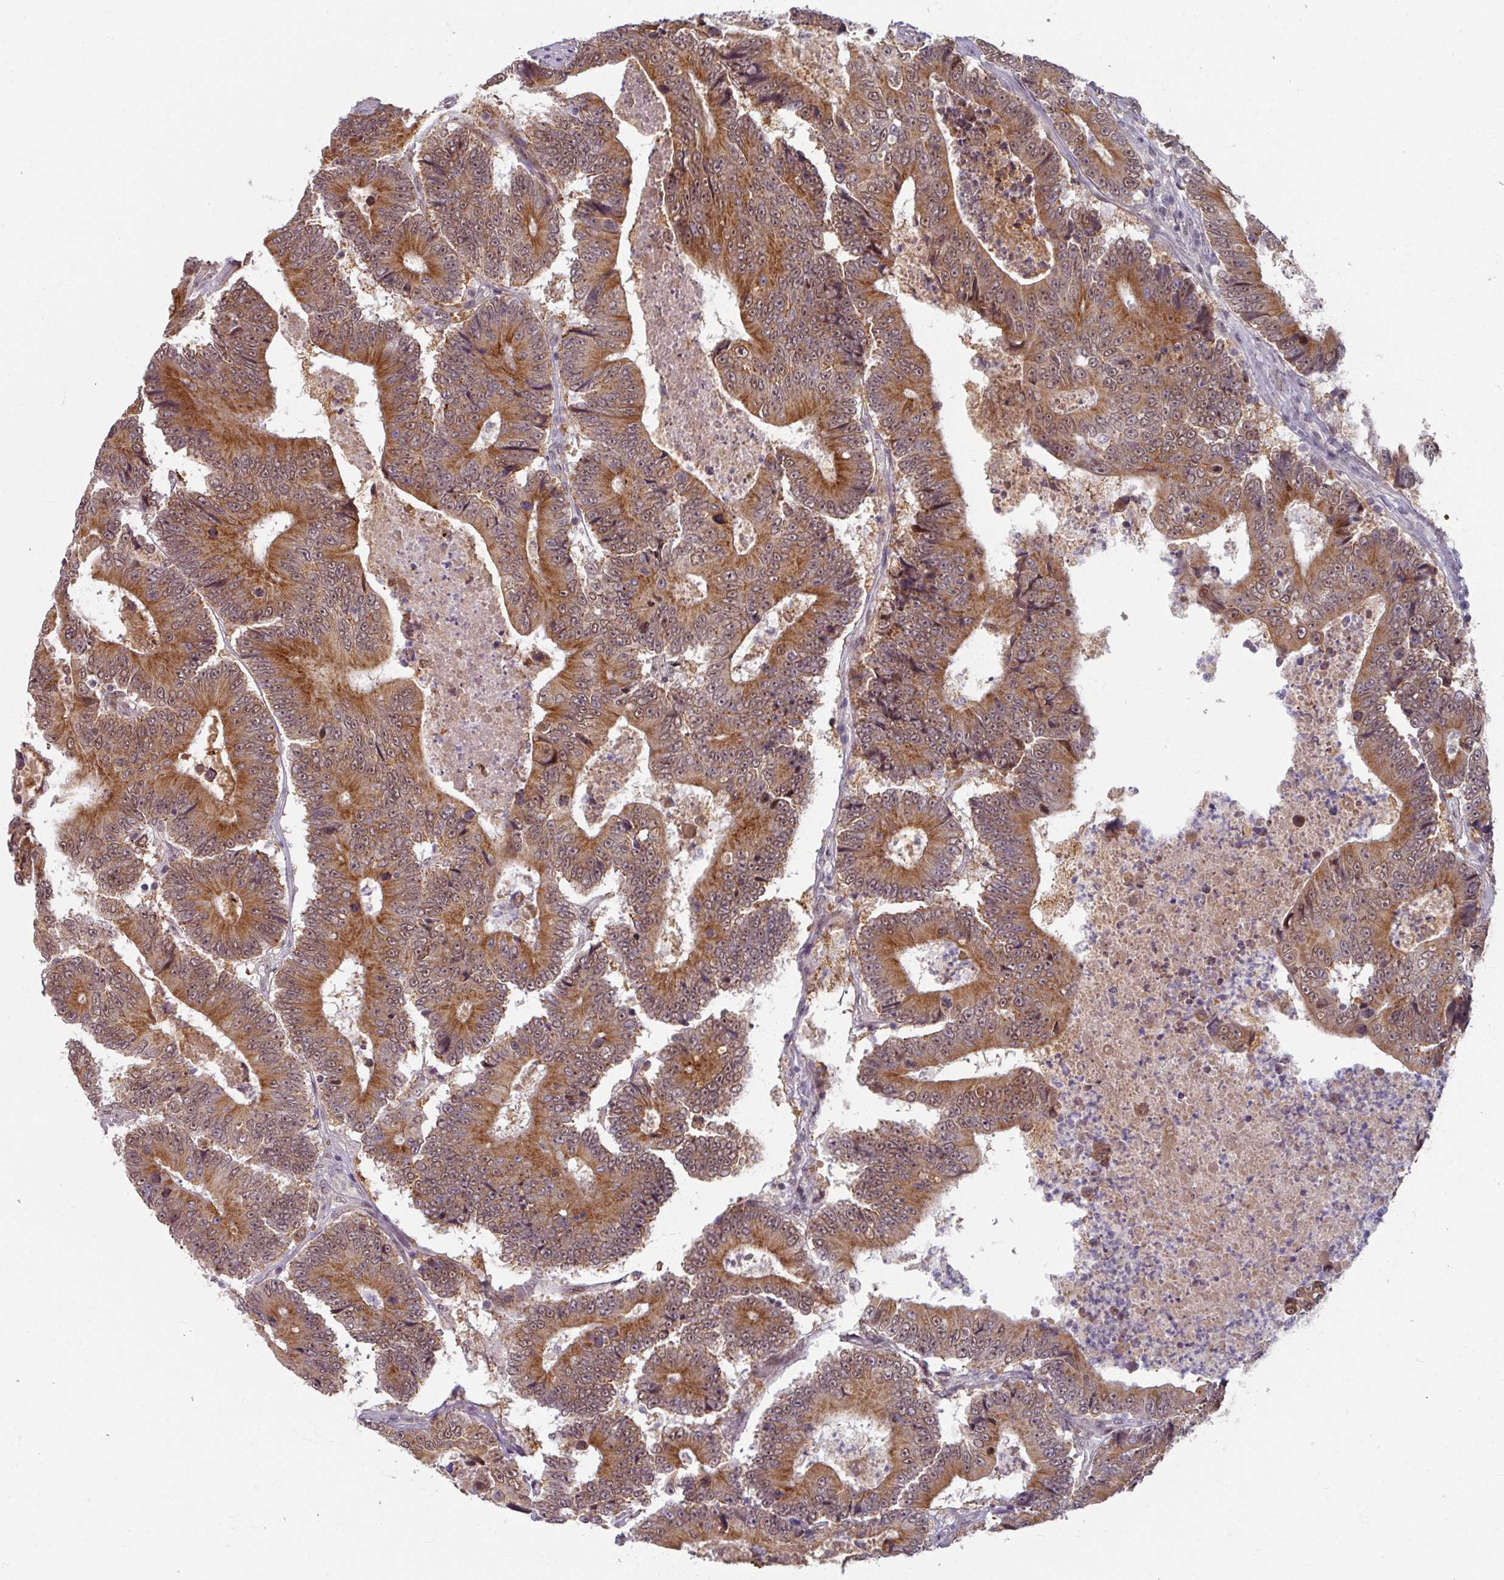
{"staining": {"intensity": "moderate", "quantity": ">75%", "location": "cytoplasmic/membranous"}, "tissue": "colorectal cancer", "cell_type": "Tumor cells", "image_type": "cancer", "snomed": [{"axis": "morphology", "description": "Adenocarcinoma, NOS"}, {"axis": "topography", "description": "Colon"}], "caption": "The histopathology image demonstrates staining of adenocarcinoma (colorectal), revealing moderate cytoplasmic/membranous protein staining (brown color) within tumor cells.", "gene": "KLC3", "patient": {"sex": "male", "age": 83}}